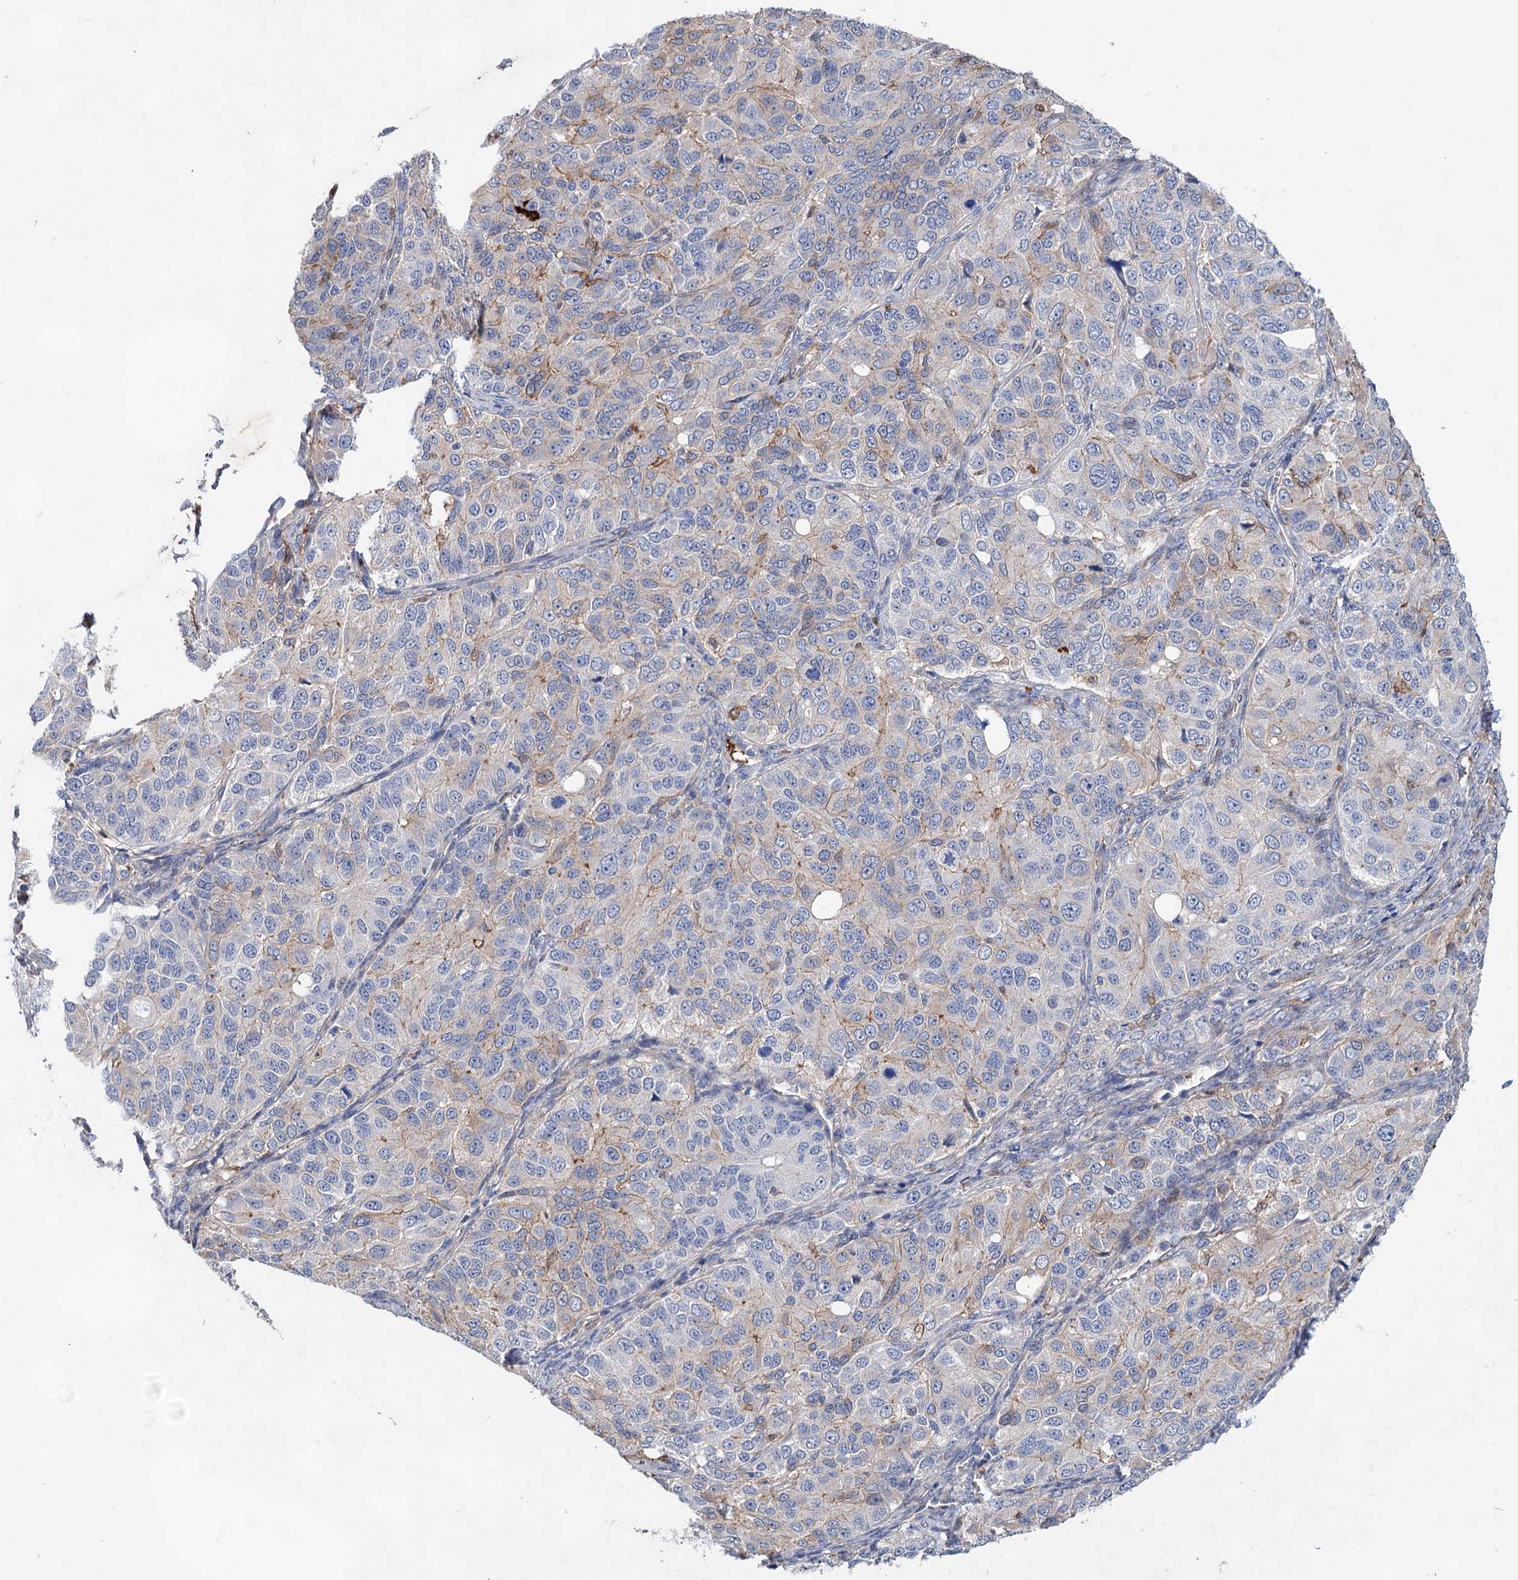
{"staining": {"intensity": "negative", "quantity": "none", "location": "none"}, "tissue": "ovarian cancer", "cell_type": "Tumor cells", "image_type": "cancer", "snomed": [{"axis": "morphology", "description": "Carcinoma, endometroid"}, {"axis": "topography", "description": "Ovary"}], "caption": "There is no significant staining in tumor cells of ovarian cancer (endometroid carcinoma). The staining is performed using DAB brown chromogen with nuclei counter-stained in using hematoxylin.", "gene": "TMTC3", "patient": {"sex": "female", "age": 51}}